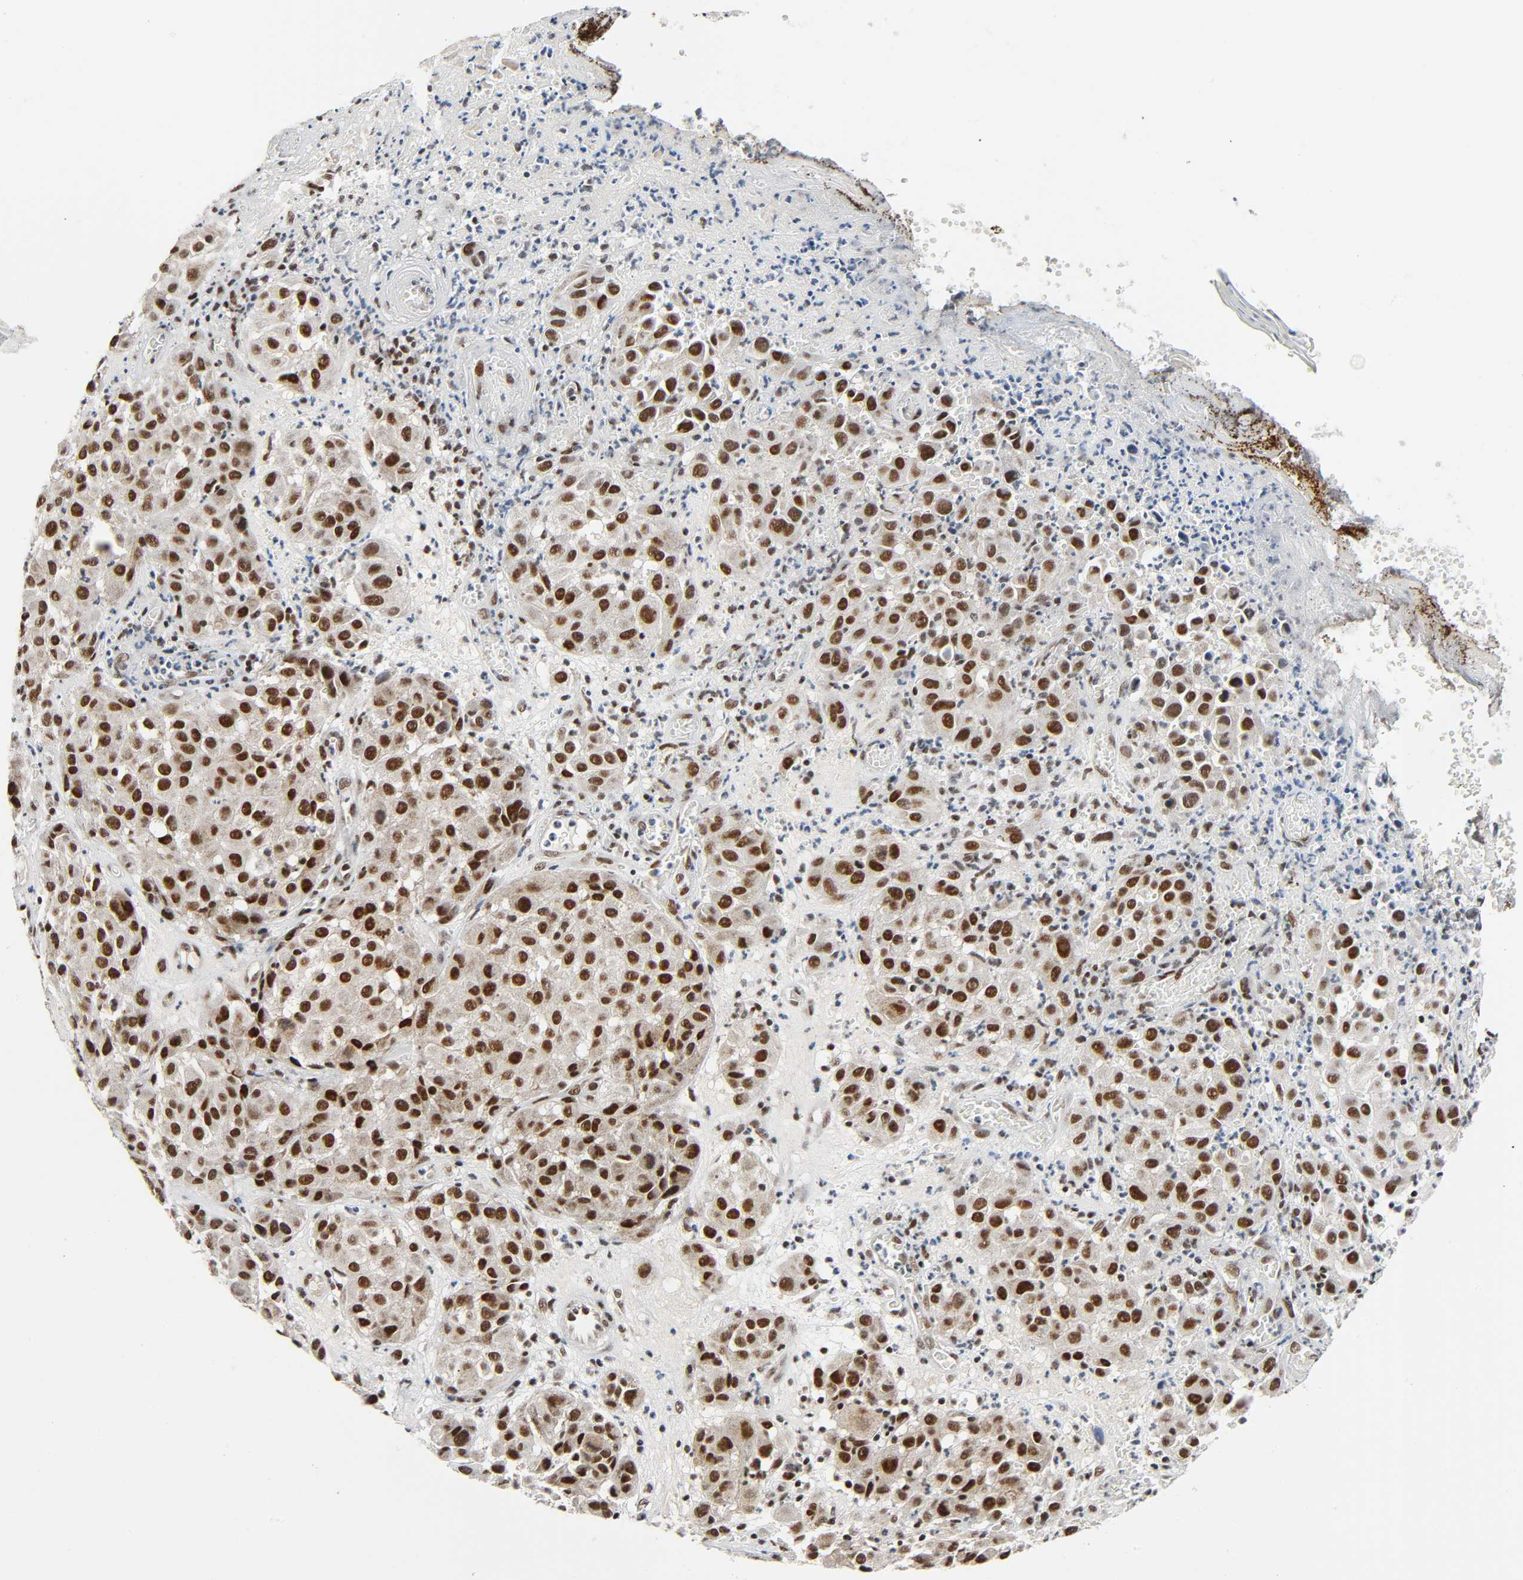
{"staining": {"intensity": "strong", "quantity": ">75%", "location": "nuclear"}, "tissue": "melanoma", "cell_type": "Tumor cells", "image_type": "cancer", "snomed": [{"axis": "morphology", "description": "Malignant melanoma, NOS"}, {"axis": "topography", "description": "Skin"}], "caption": "Human malignant melanoma stained for a protein (brown) demonstrates strong nuclear positive positivity in approximately >75% of tumor cells.", "gene": "CDK9", "patient": {"sex": "female", "age": 21}}